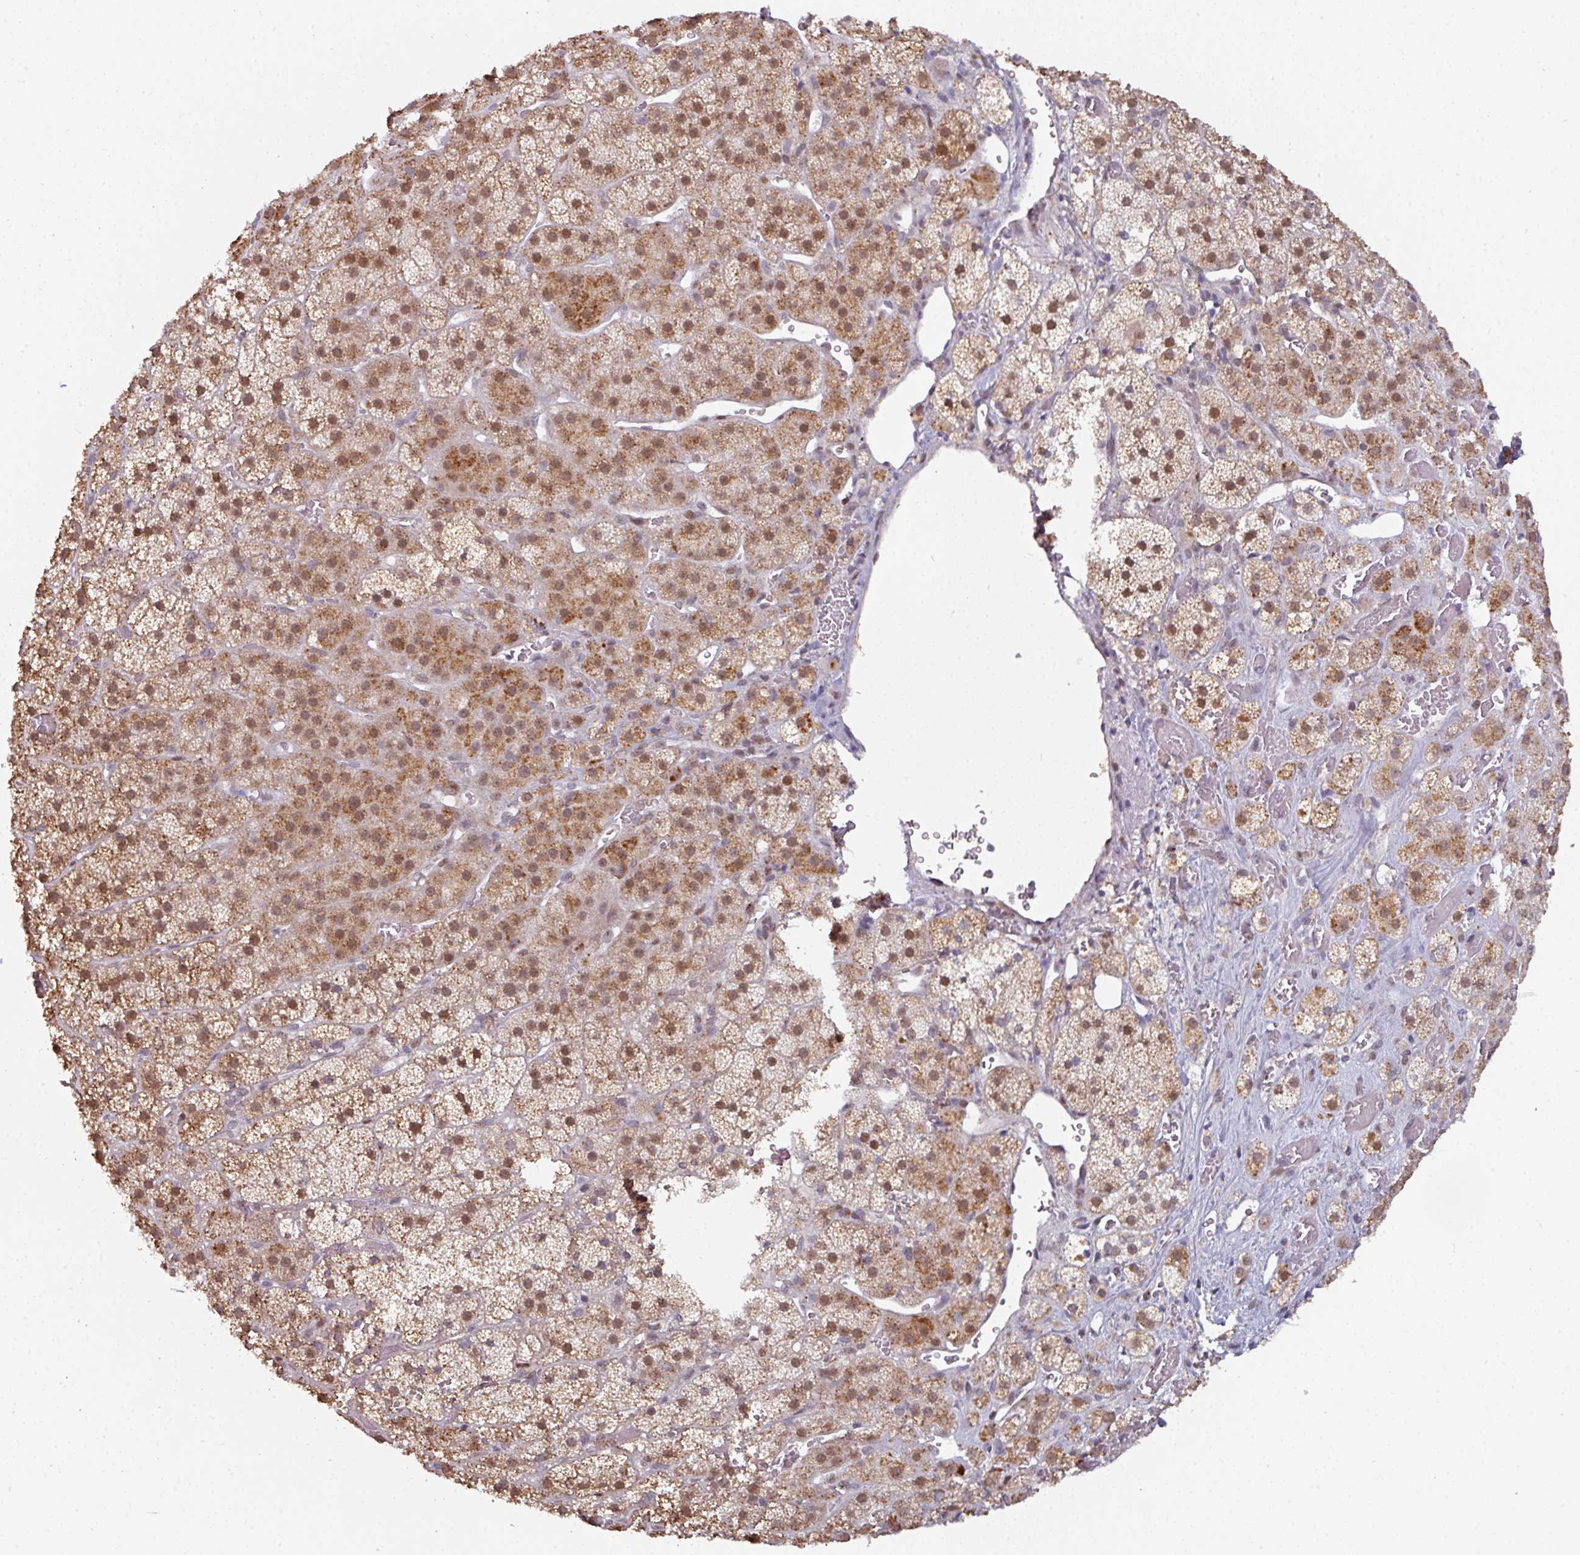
{"staining": {"intensity": "moderate", "quantity": ">75%", "location": "cytoplasmic/membranous,nuclear"}, "tissue": "adrenal gland", "cell_type": "Glandular cells", "image_type": "normal", "snomed": [{"axis": "morphology", "description": "Normal tissue, NOS"}, {"axis": "topography", "description": "Adrenal gland"}], "caption": "Glandular cells reveal medium levels of moderate cytoplasmic/membranous,nuclear positivity in about >75% of cells in unremarkable human adrenal gland.", "gene": "SWSAP1", "patient": {"sex": "male", "age": 57}}